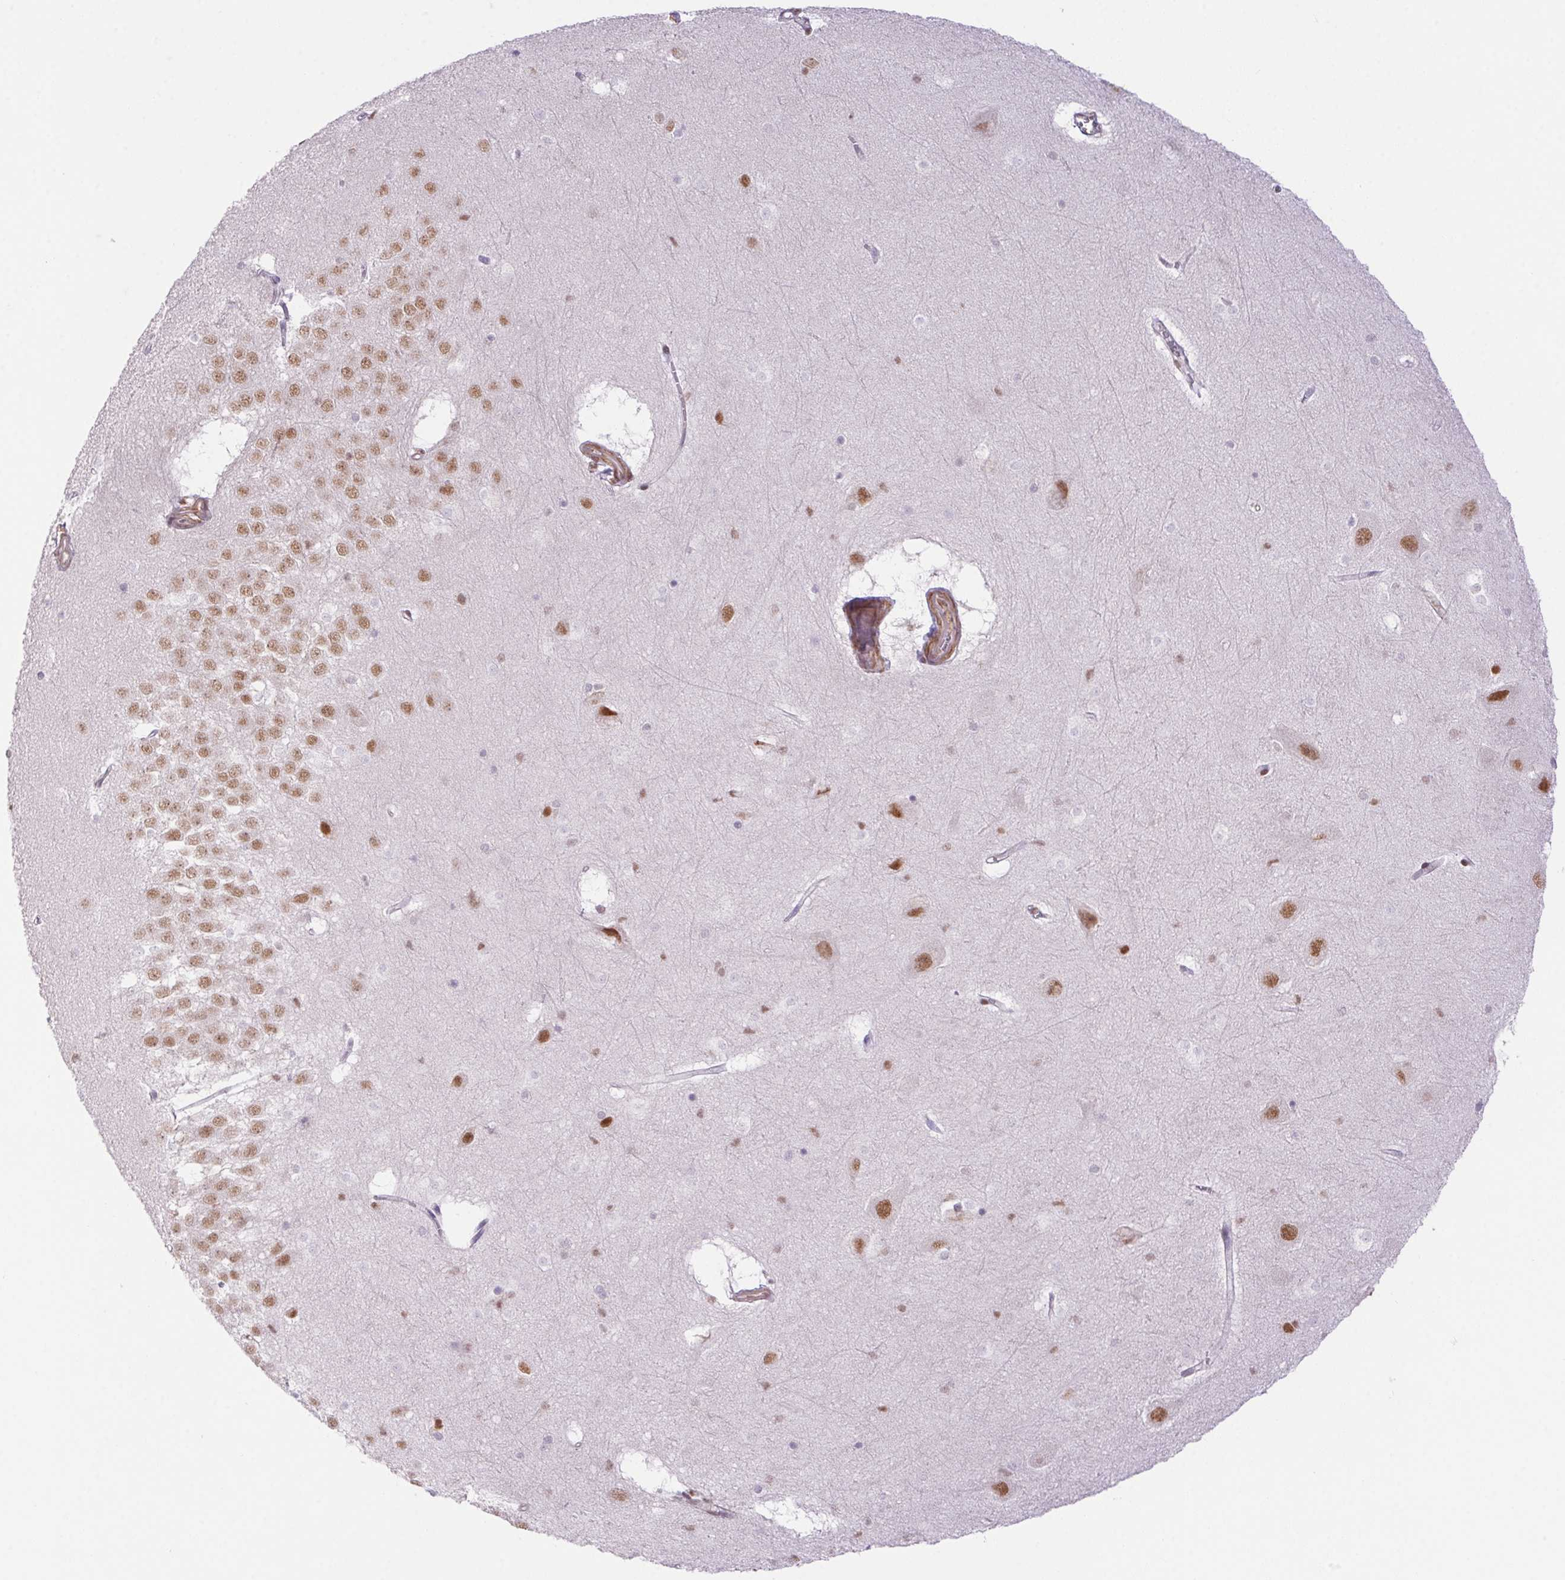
{"staining": {"intensity": "weak", "quantity": "<25%", "location": "nuclear"}, "tissue": "hippocampus", "cell_type": "Glial cells", "image_type": "normal", "snomed": [{"axis": "morphology", "description": "Normal tissue, NOS"}, {"axis": "topography", "description": "Hippocampus"}], "caption": "A high-resolution histopathology image shows immunohistochemistry (IHC) staining of unremarkable hippocampus, which displays no significant positivity in glial cells. (DAB immunohistochemistry, high magnification).", "gene": "DDX17", "patient": {"sex": "male", "age": 45}}